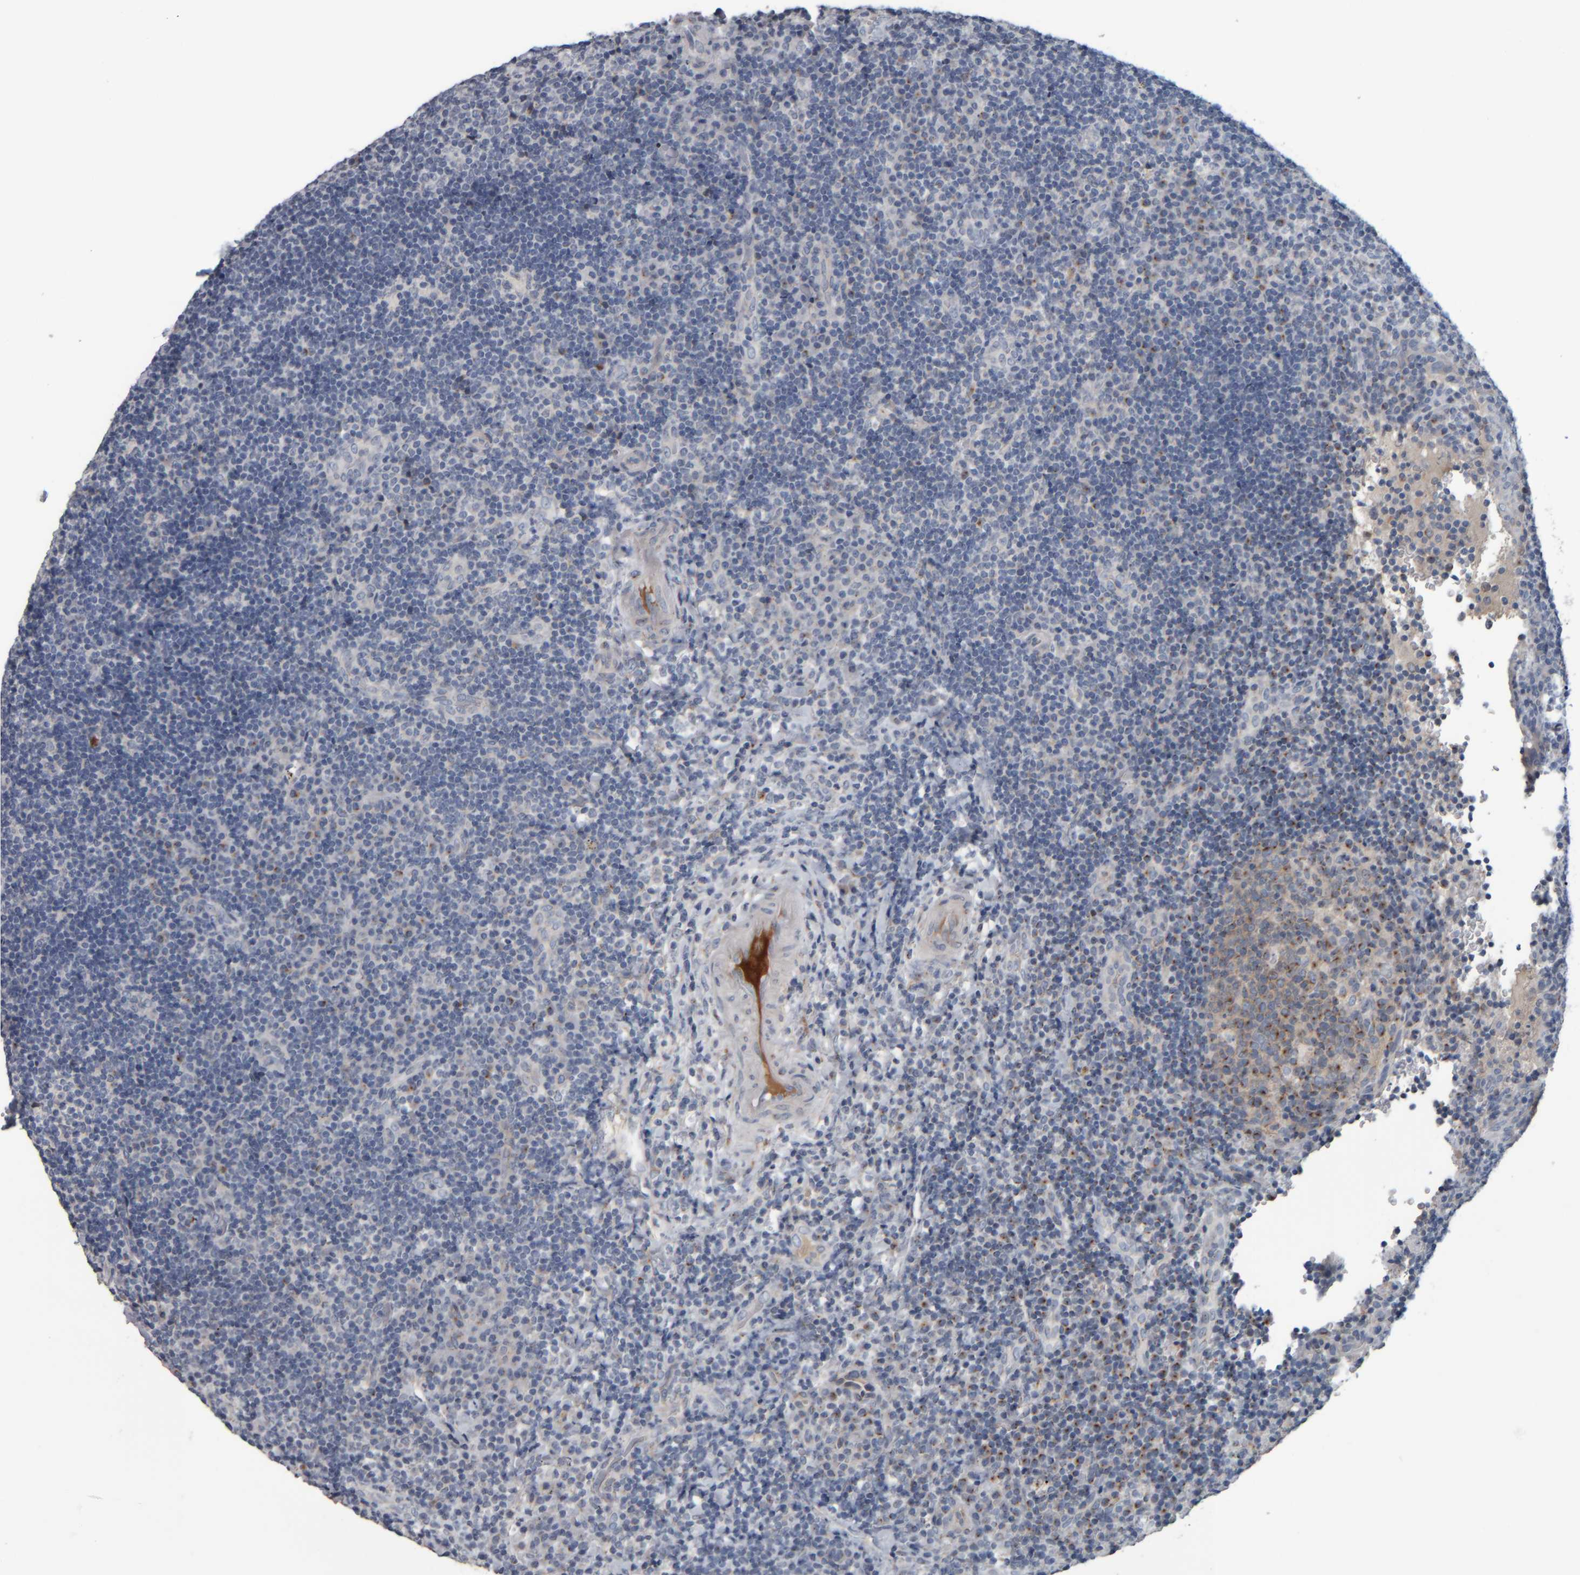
{"staining": {"intensity": "negative", "quantity": "none", "location": "none"}, "tissue": "lymphoma", "cell_type": "Tumor cells", "image_type": "cancer", "snomed": [{"axis": "morphology", "description": "Malignant lymphoma, non-Hodgkin's type, High grade"}, {"axis": "topography", "description": "Tonsil"}], "caption": "Lymphoma was stained to show a protein in brown. There is no significant expression in tumor cells. (DAB IHC visualized using brightfield microscopy, high magnification).", "gene": "CAVIN4", "patient": {"sex": "female", "age": 36}}